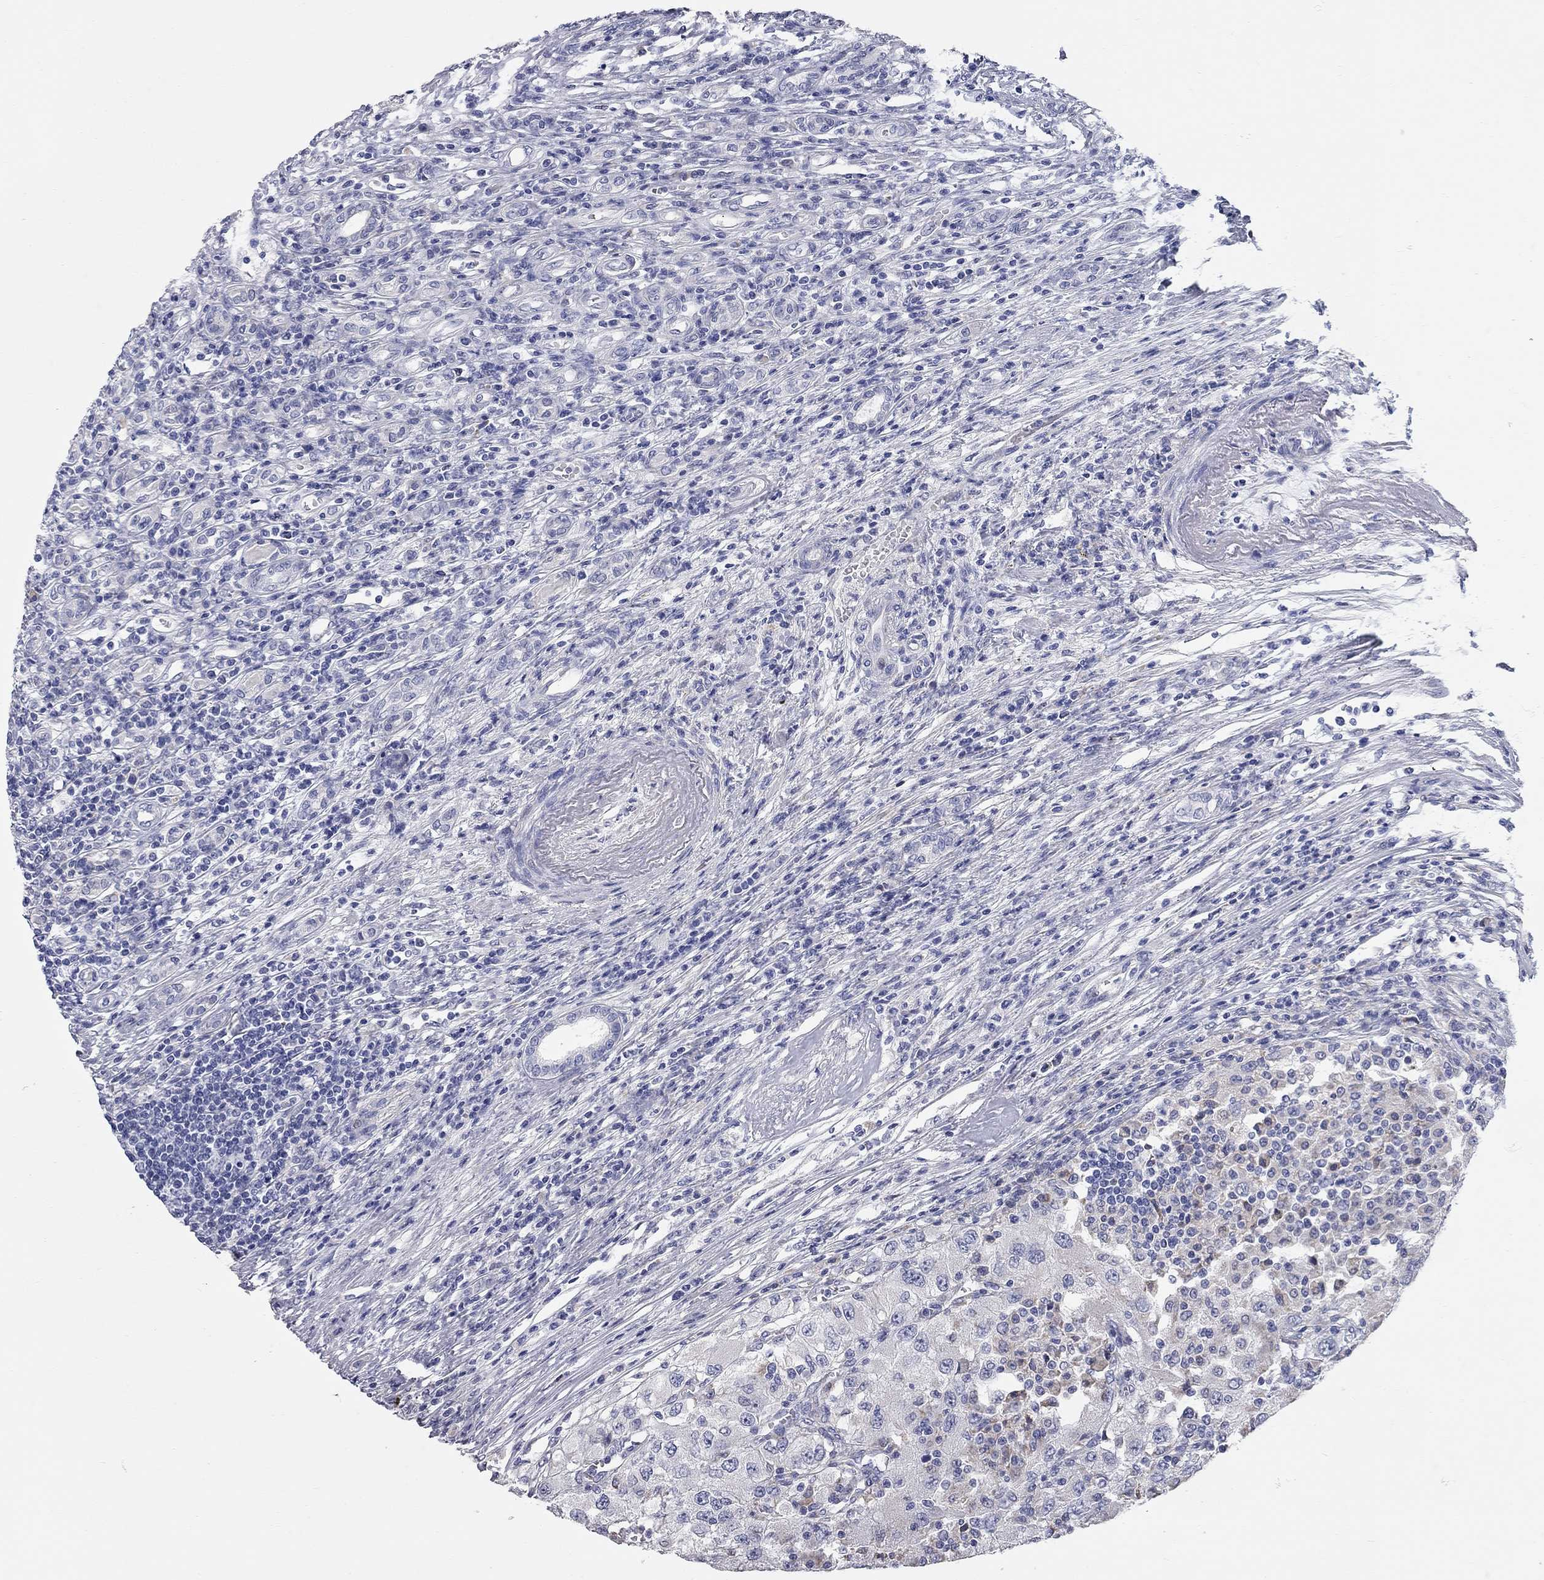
{"staining": {"intensity": "negative", "quantity": "none", "location": "none"}, "tissue": "renal cancer", "cell_type": "Tumor cells", "image_type": "cancer", "snomed": [{"axis": "morphology", "description": "Adenocarcinoma, NOS"}, {"axis": "topography", "description": "Kidney"}], "caption": "Immunohistochemical staining of human renal cancer (adenocarcinoma) reveals no significant positivity in tumor cells. Nuclei are stained in blue.", "gene": "XAGE2", "patient": {"sex": "female", "age": 67}}